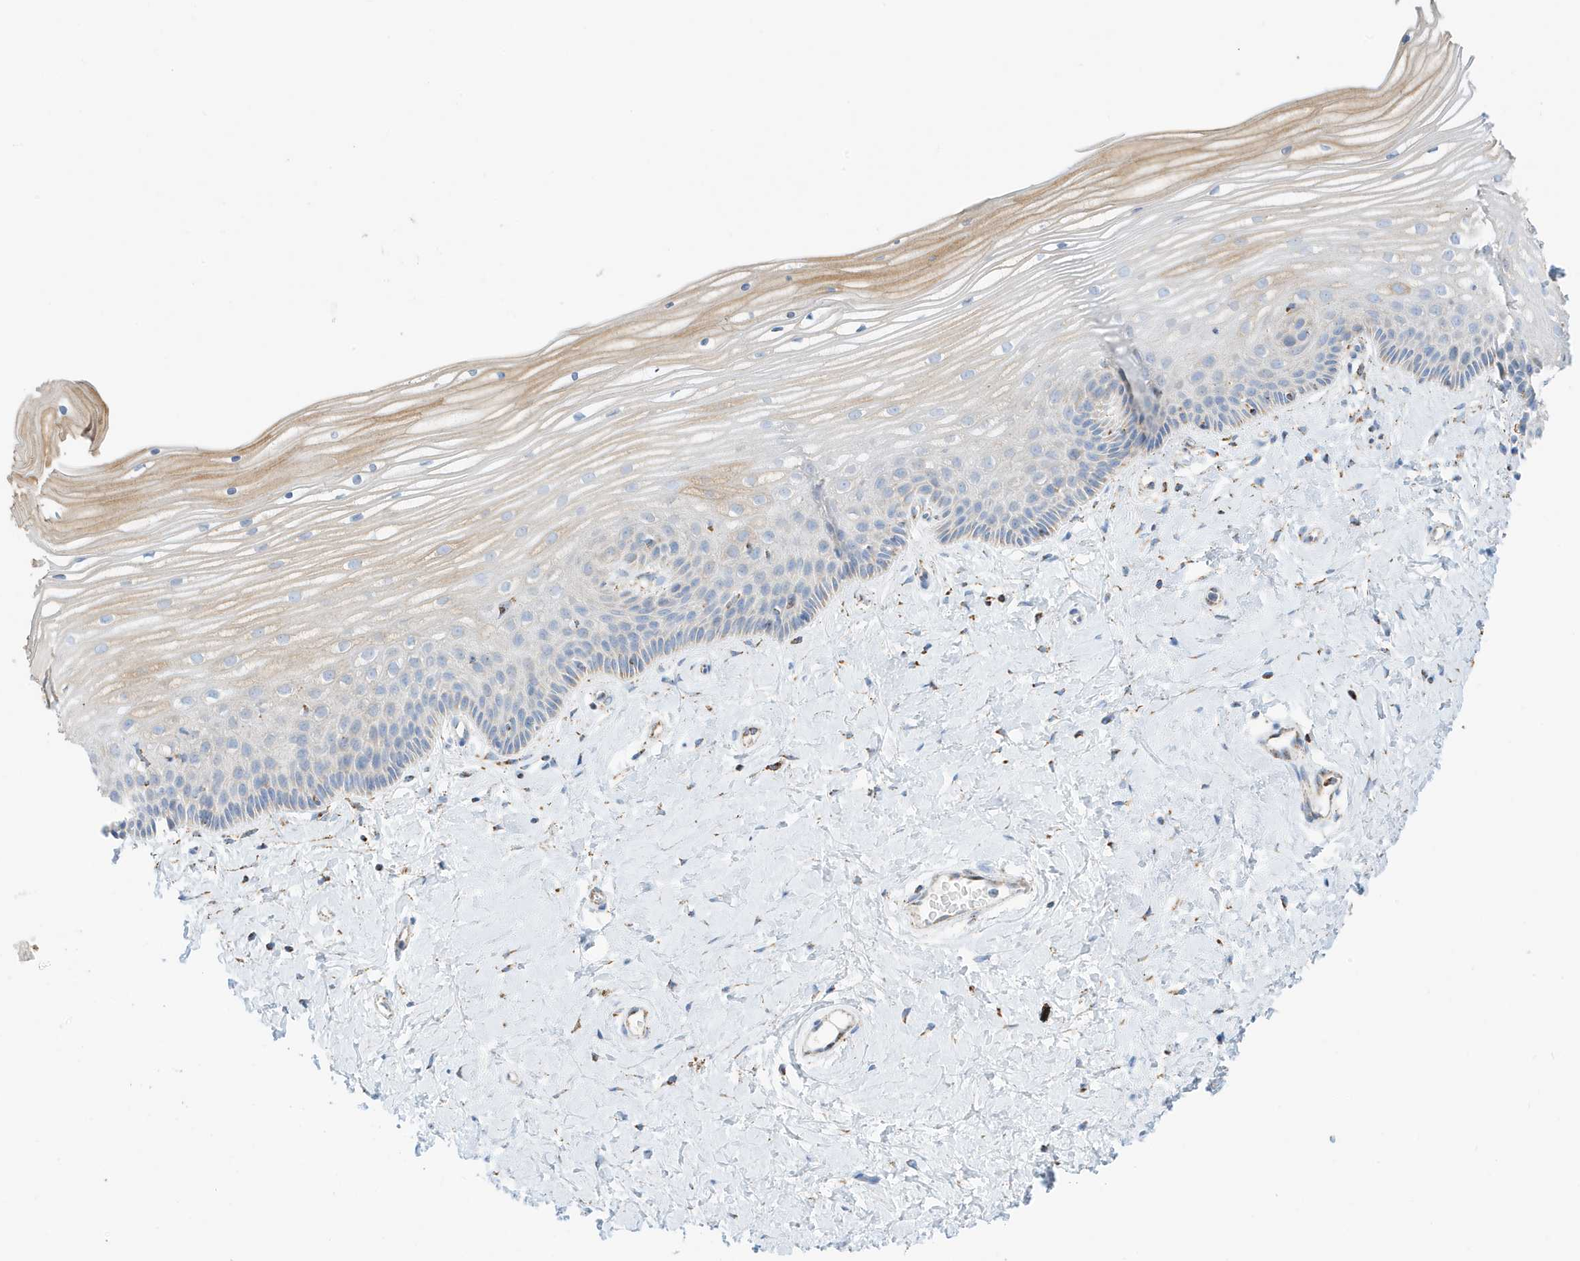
{"staining": {"intensity": "moderate", "quantity": "<25%", "location": "cytoplasmic/membranous"}, "tissue": "vagina", "cell_type": "Squamous epithelial cells", "image_type": "normal", "snomed": [{"axis": "morphology", "description": "Normal tissue, NOS"}, {"axis": "topography", "description": "Vagina"}, {"axis": "topography", "description": "Cervix"}], "caption": "Immunohistochemistry of normal human vagina reveals low levels of moderate cytoplasmic/membranous positivity in approximately <25% of squamous epithelial cells. (brown staining indicates protein expression, while blue staining denotes nuclei).", "gene": "CAPN13", "patient": {"sex": "female", "age": 40}}